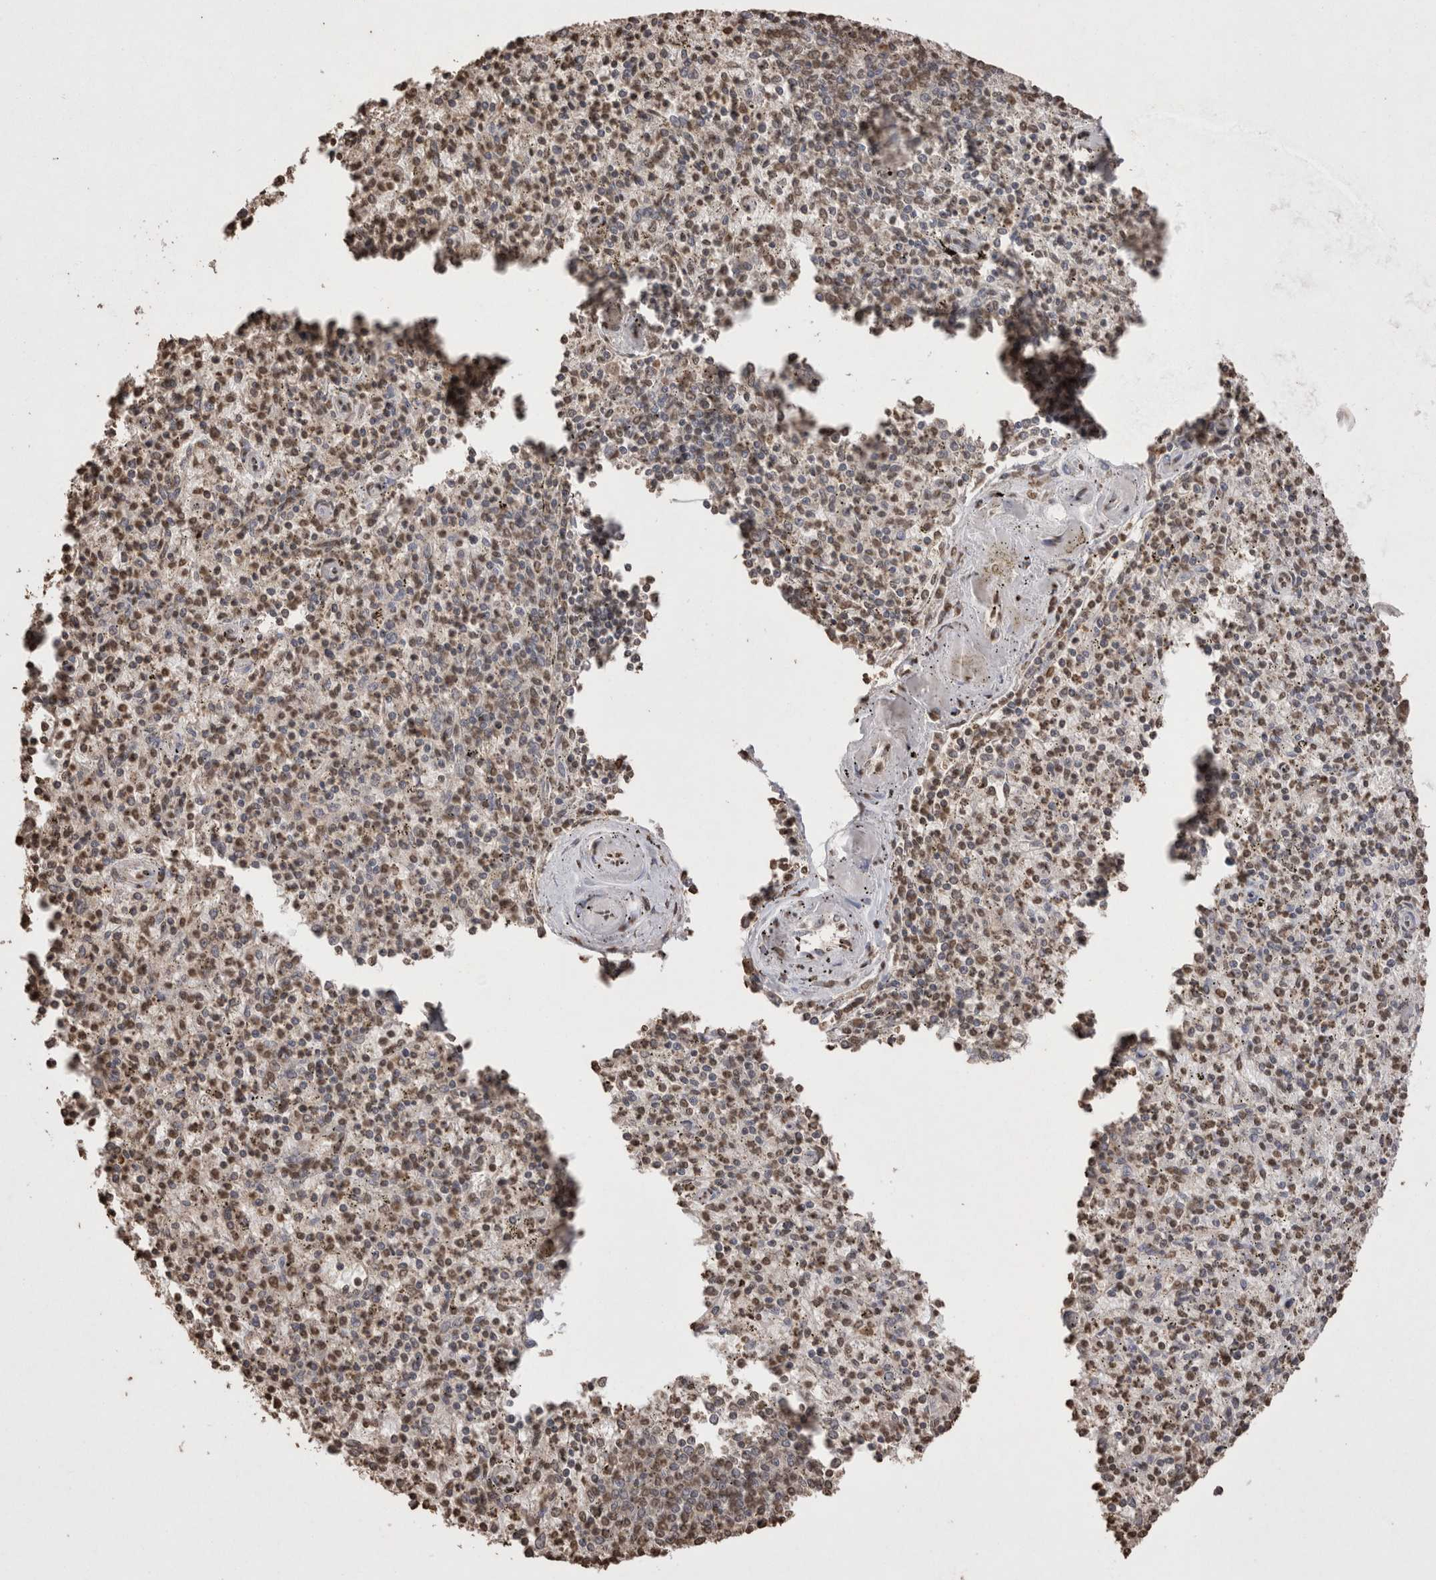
{"staining": {"intensity": "moderate", "quantity": ">75%", "location": "nuclear"}, "tissue": "spleen", "cell_type": "Cells in red pulp", "image_type": "normal", "snomed": [{"axis": "morphology", "description": "Normal tissue, NOS"}, {"axis": "topography", "description": "Spleen"}], "caption": "IHC photomicrograph of normal human spleen stained for a protein (brown), which shows medium levels of moderate nuclear staining in approximately >75% of cells in red pulp.", "gene": "POU5F1", "patient": {"sex": "male", "age": 72}}